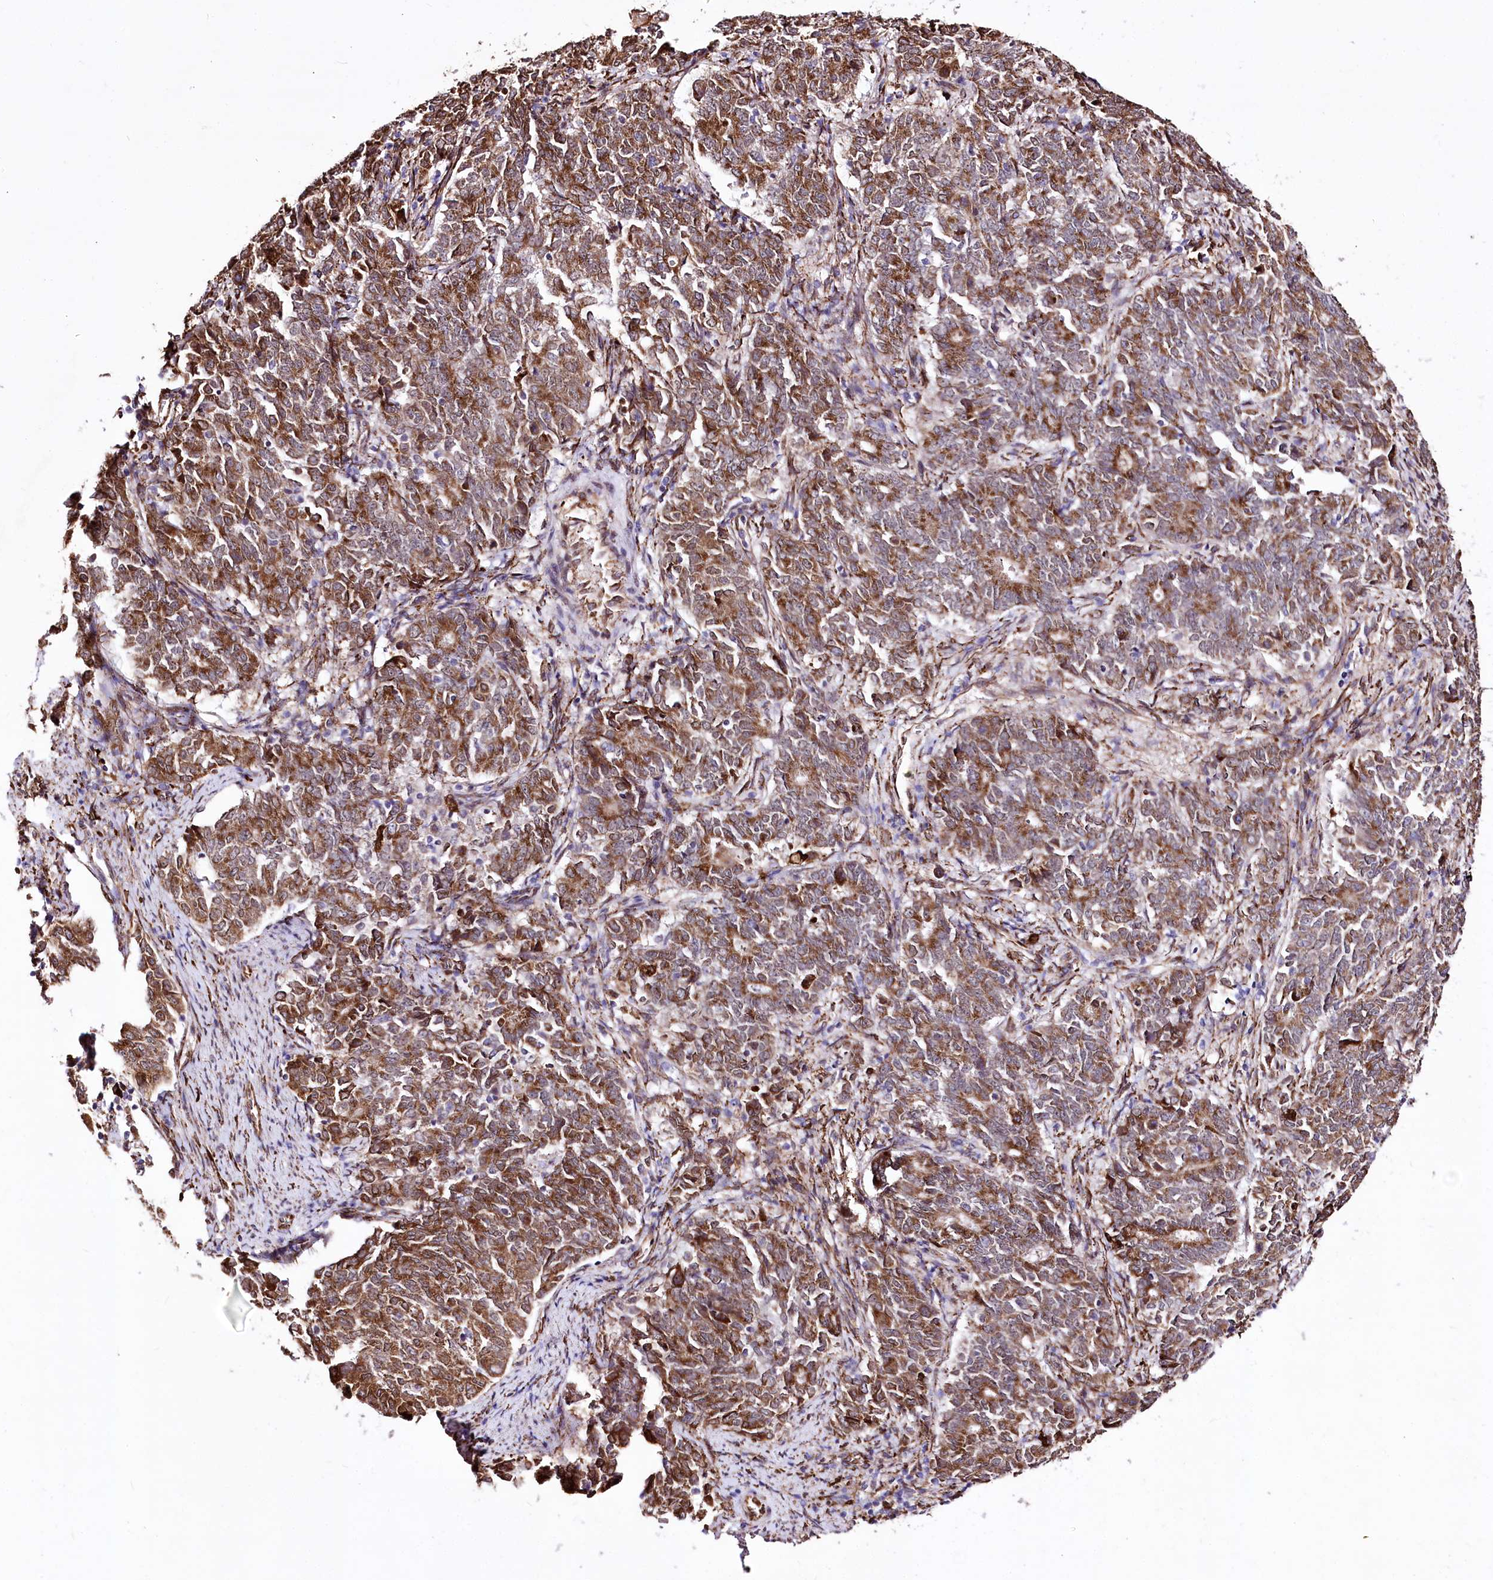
{"staining": {"intensity": "moderate", "quantity": ">75%", "location": "cytoplasmic/membranous"}, "tissue": "endometrial cancer", "cell_type": "Tumor cells", "image_type": "cancer", "snomed": [{"axis": "morphology", "description": "Adenocarcinoma, NOS"}, {"axis": "topography", "description": "Endometrium"}], "caption": "This image displays endometrial cancer stained with IHC to label a protein in brown. The cytoplasmic/membranous of tumor cells show moderate positivity for the protein. Nuclei are counter-stained blue.", "gene": "WWC1", "patient": {"sex": "female", "age": 80}}